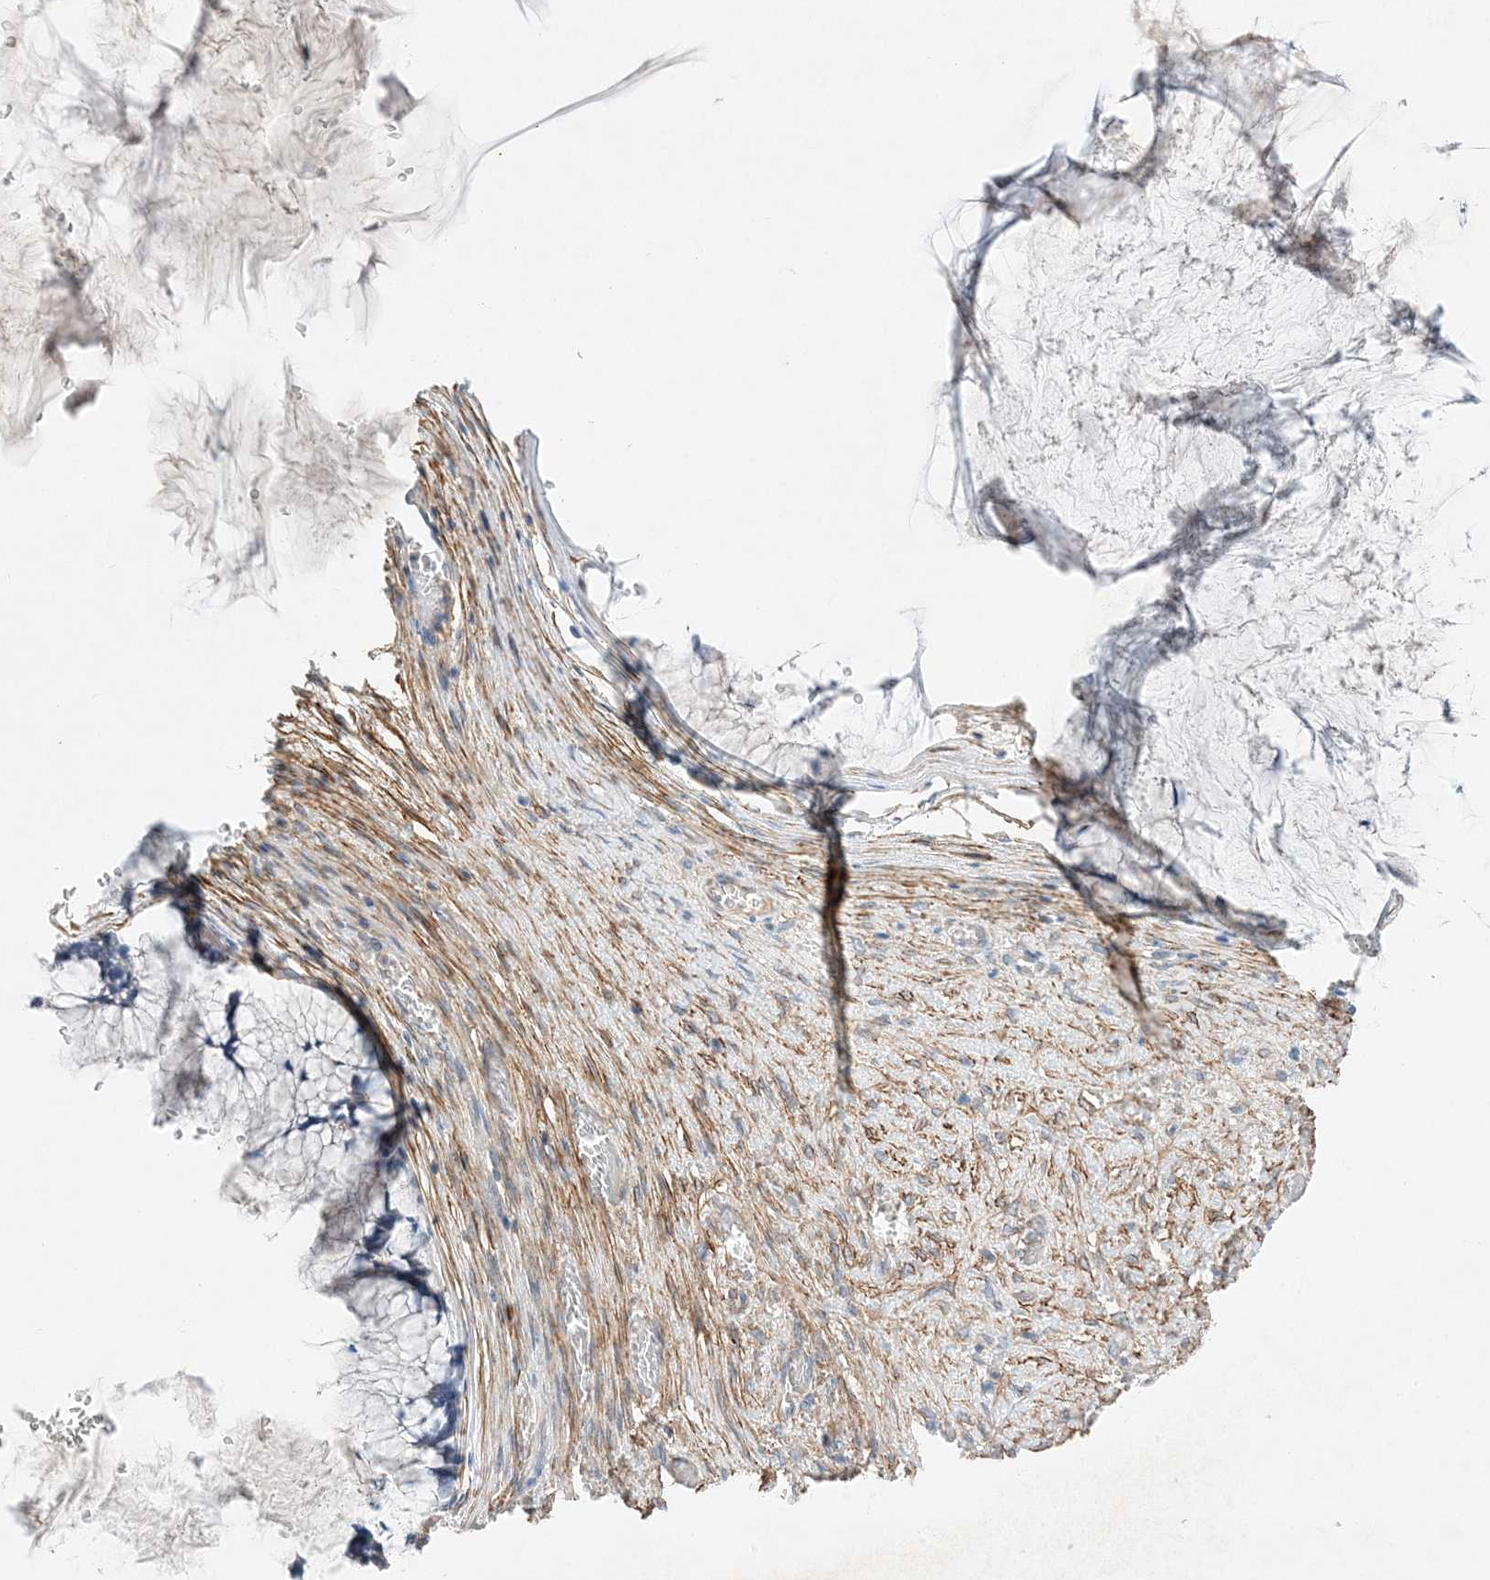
{"staining": {"intensity": "negative", "quantity": "none", "location": "none"}, "tissue": "ovarian cancer", "cell_type": "Tumor cells", "image_type": "cancer", "snomed": [{"axis": "morphology", "description": "Cystadenocarcinoma, mucinous, NOS"}, {"axis": "topography", "description": "Ovary"}], "caption": "Immunohistochemical staining of ovarian cancer (mucinous cystadenocarcinoma) shows no significant positivity in tumor cells. Nuclei are stained in blue.", "gene": "KIFBP", "patient": {"sex": "female", "age": 42}}